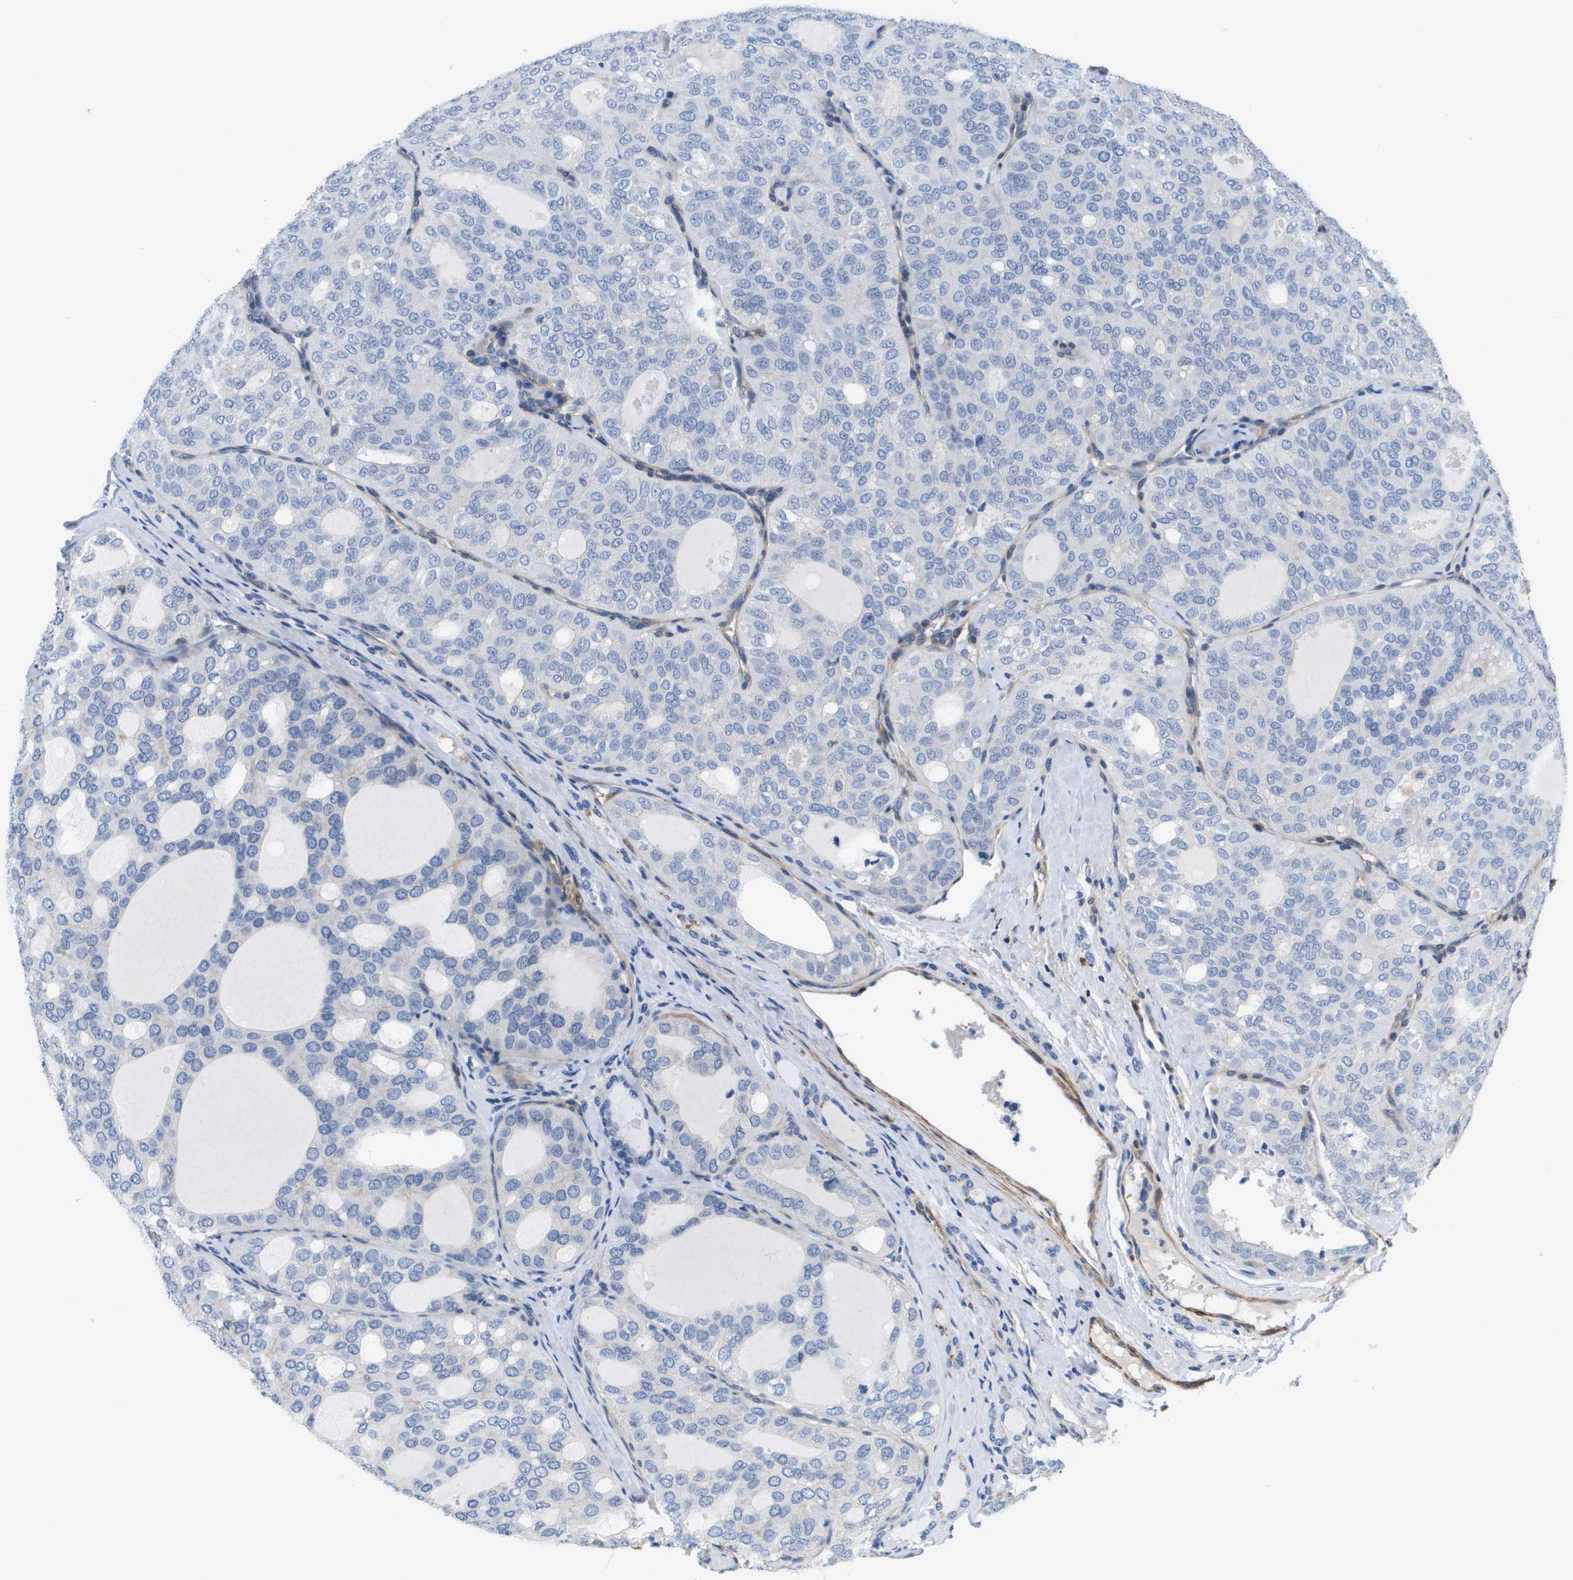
{"staining": {"intensity": "negative", "quantity": "none", "location": "none"}, "tissue": "thyroid cancer", "cell_type": "Tumor cells", "image_type": "cancer", "snomed": [{"axis": "morphology", "description": "Follicular adenoma carcinoma, NOS"}, {"axis": "topography", "description": "Thyroid gland"}], "caption": "The image demonstrates no staining of tumor cells in thyroid follicular adenoma carcinoma.", "gene": "LPP", "patient": {"sex": "male", "age": 75}}